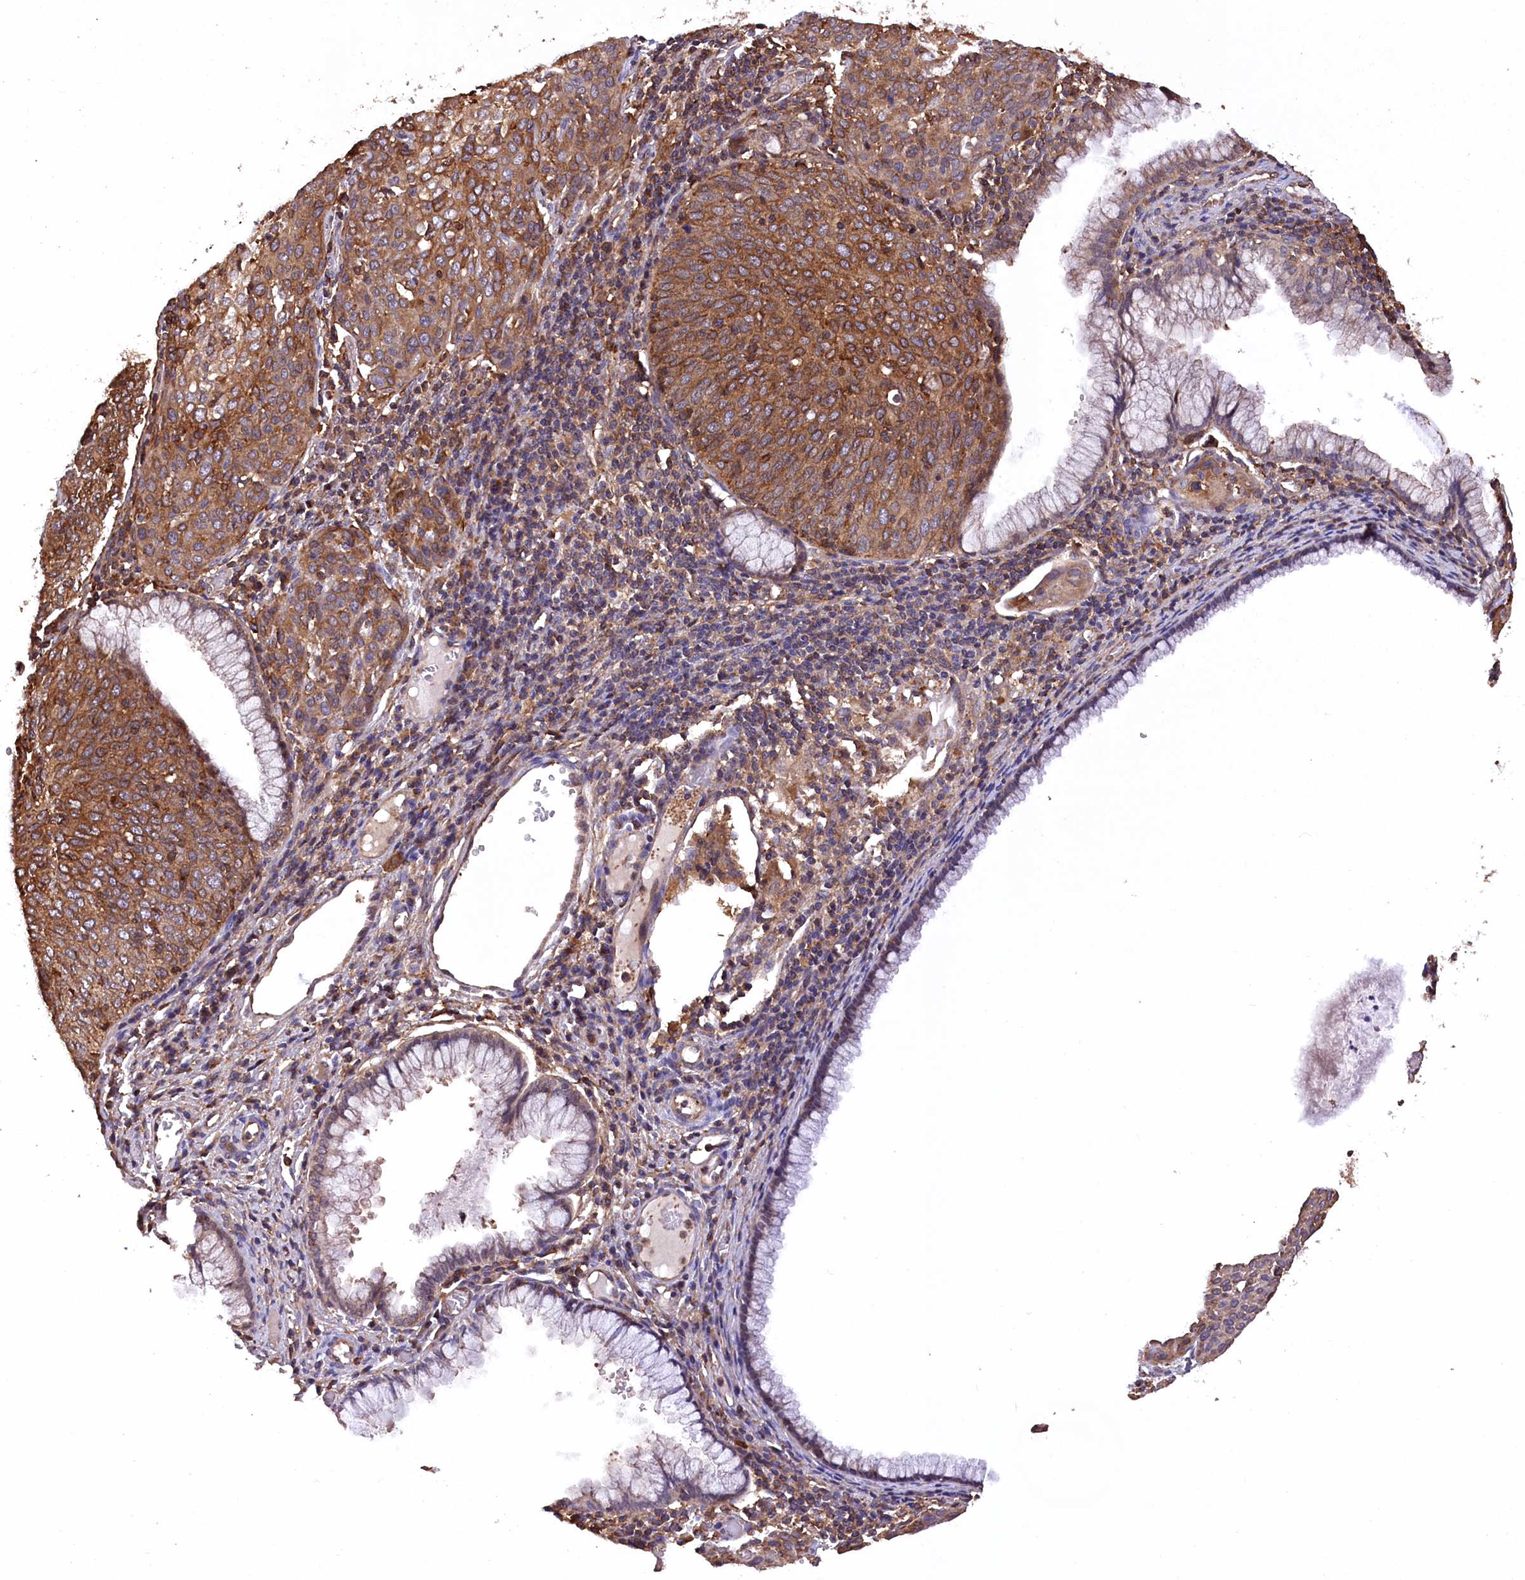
{"staining": {"intensity": "moderate", "quantity": ">75%", "location": "cytoplasmic/membranous"}, "tissue": "cervical cancer", "cell_type": "Tumor cells", "image_type": "cancer", "snomed": [{"axis": "morphology", "description": "Squamous cell carcinoma, NOS"}, {"axis": "topography", "description": "Cervix"}], "caption": "An immunohistochemistry (IHC) image of tumor tissue is shown. Protein staining in brown labels moderate cytoplasmic/membranous positivity in cervical cancer (squamous cell carcinoma) within tumor cells. (DAB (3,3'-diaminobenzidine) IHC with brightfield microscopy, high magnification).", "gene": "DPP3", "patient": {"sex": "female", "age": 38}}